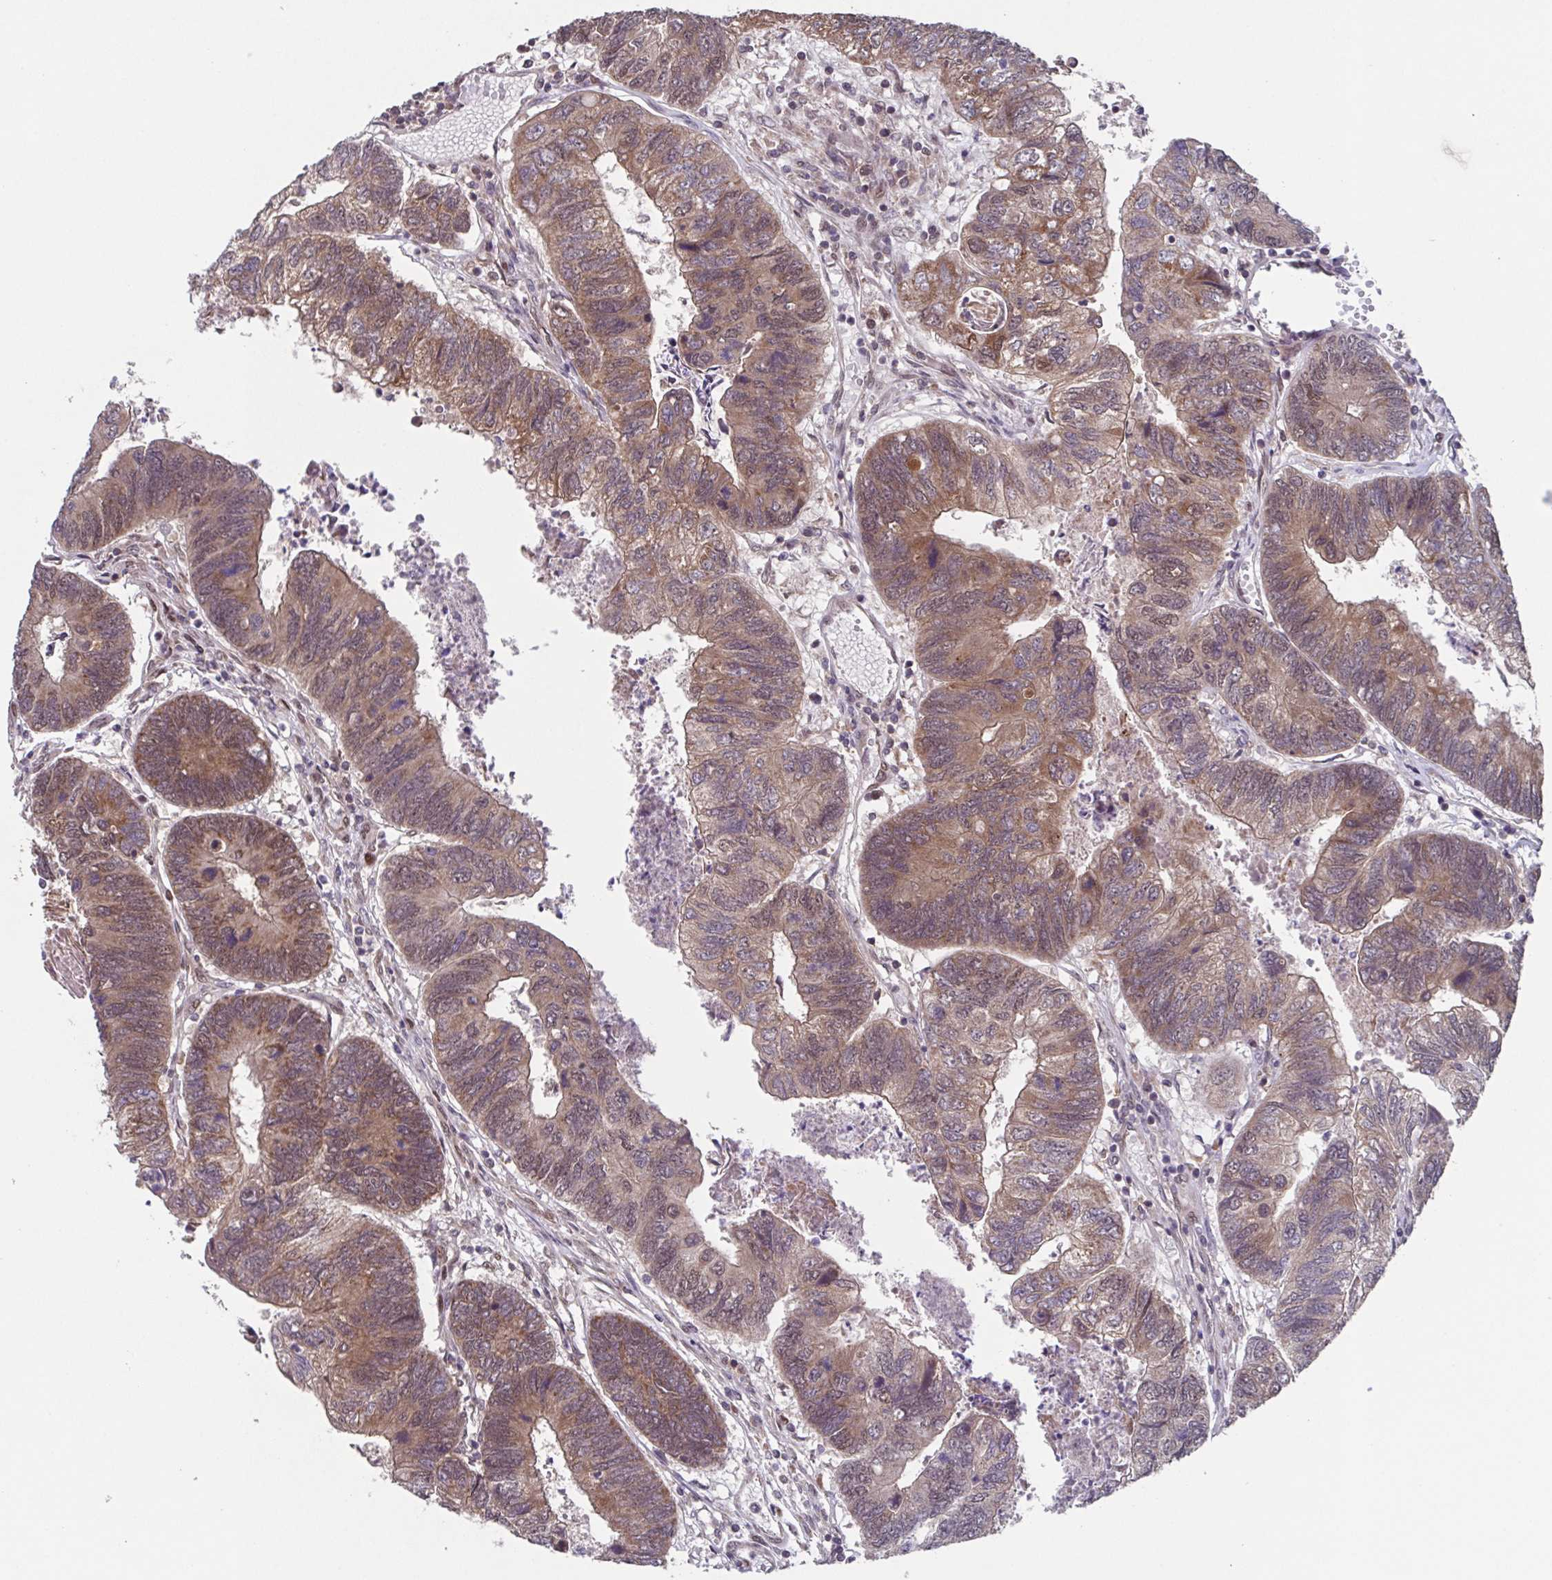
{"staining": {"intensity": "moderate", "quantity": ">75%", "location": "cytoplasmic/membranous,nuclear"}, "tissue": "colorectal cancer", "cell_type": "Tumor cells", "image_type": "cancer", "snomed": [{"axis": "morphology", "description": "Adenocarcinoma, NOS"}, {"axis": "topography", "description": "Colon"}], "caption": "A histopathology image showing moderate cytoplasmic/membranous and nuclear positivity in about >75% of tumor cells in adenocarcinoma (colorectal), as visualized by brown immunohistochemical staining.", "gene": "TTC19", "patient": {"sex": "female", "age": 67}}